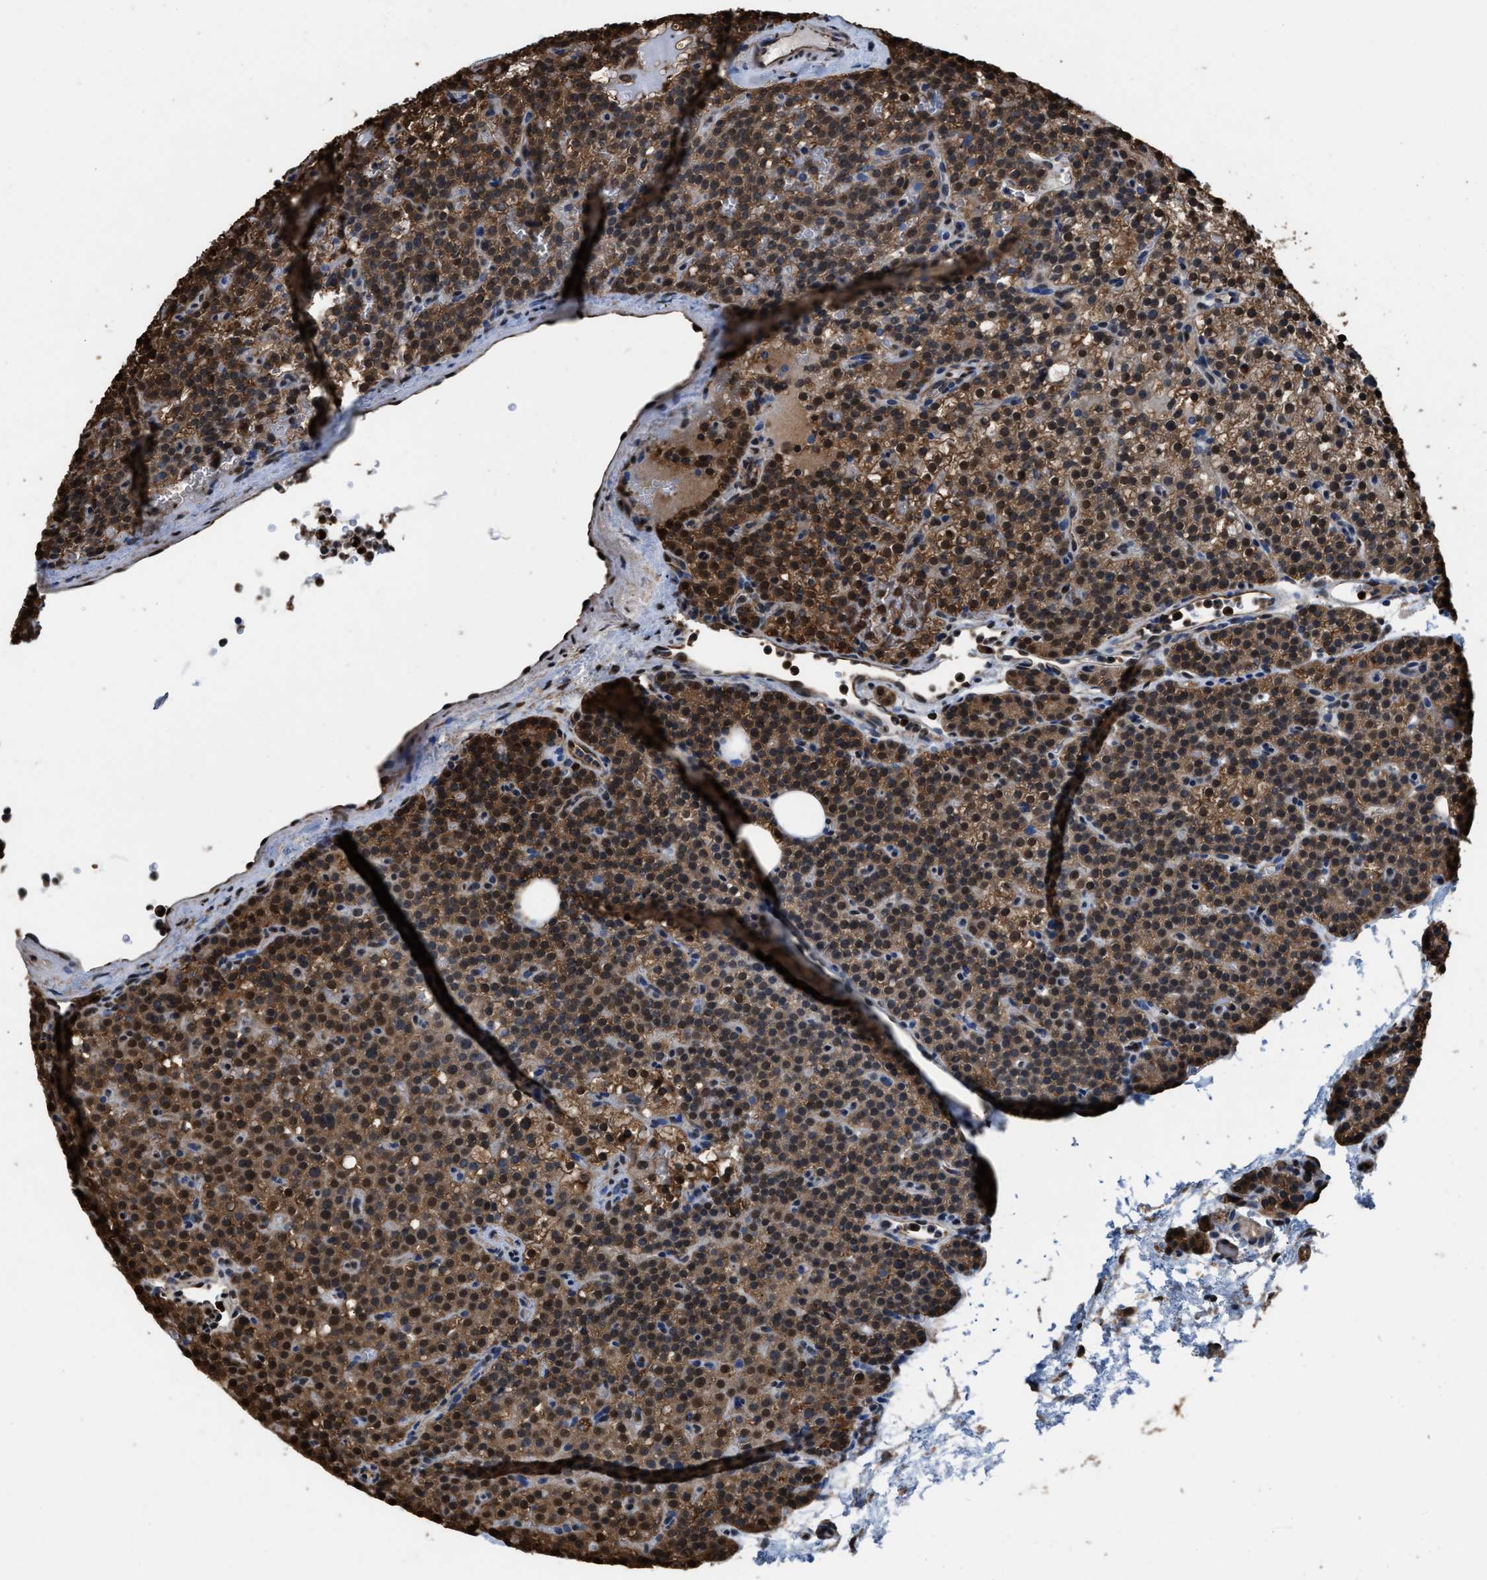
{"staining": {"intensity": "moderate", "quantity": ">75%", "location": "cytoplasmic/membranous,nuclear"}, "tissue": "parathyroid gland", "cell_type": "Glandular cells", "image_type": "normal", "snomed": [{"axis": "morphology", "description": "Normal tissue, NOS"}, {"axis": "morphology", "description": "Adenoma, NOS"}, {"axis": "topography", "description": "Parathyroid gland"}], "caption": "The image exhibits staining of unremarkable parathyroid gland, revealing moderate cytoplasmic/membranous,nuclear protein expression (brown color) within glandular cells.", "gene": "FNTA", "patient": {"sex": "female", "age": 74}}